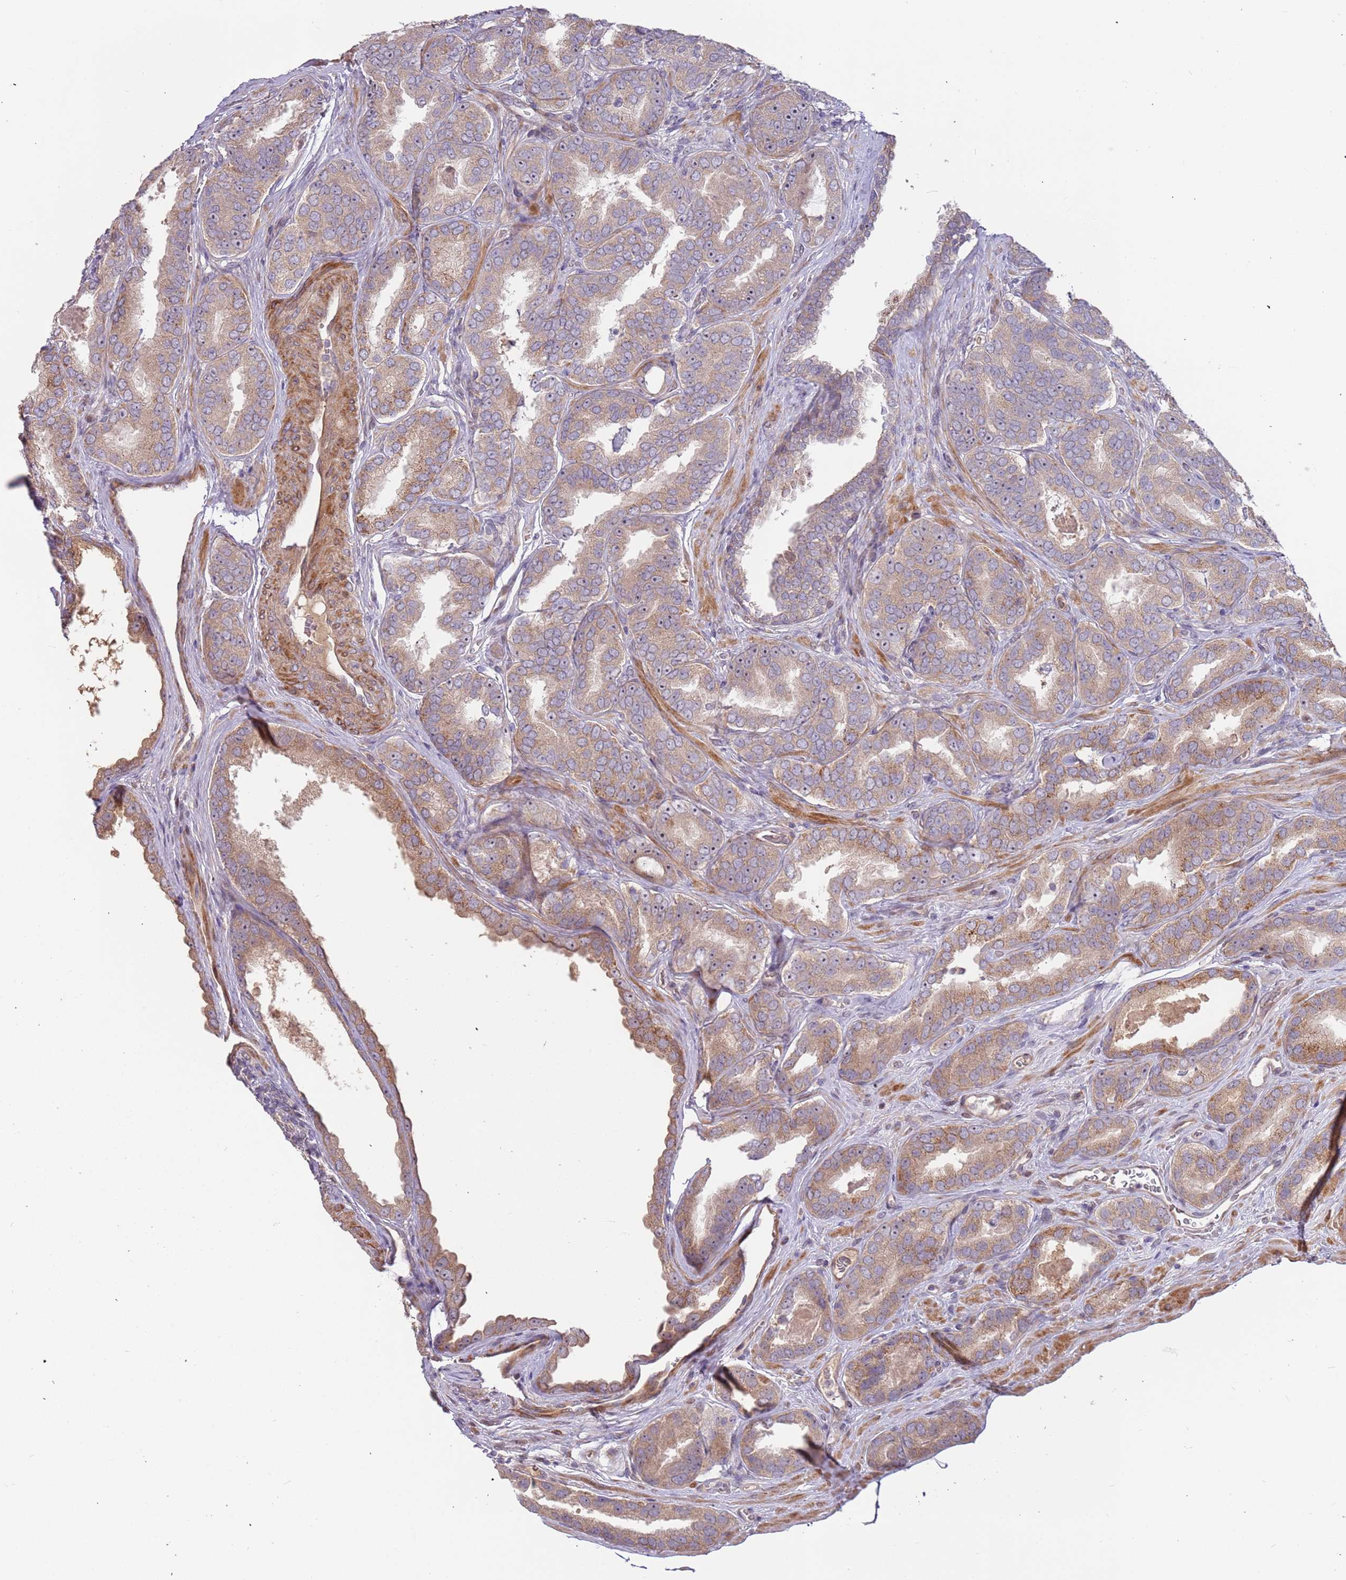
{"staining": {"intensity": "weak", "quantity": ">75%", "location": "cytoplasmic/membranous,nuclear"}, "tissue": "prostate cancer", "cell_type": "Tumor cells", "image_type": "cancer", "snomed": [{"axis": "morphology", "description": "Adenocarcinoma, High grade"}, {"axis": "topography", "description": "Prostate"}], "caption": "The immunohistochemical stain labels weak cytoplasmic/membranous and nuclear expression in tumor cells of adenocarcinoma (high-grade) (prostate) tissue. Nuclei are stained in blue.", "gene": "TRAPPC6B", "patient": {"sex": "male", "age": 72}}